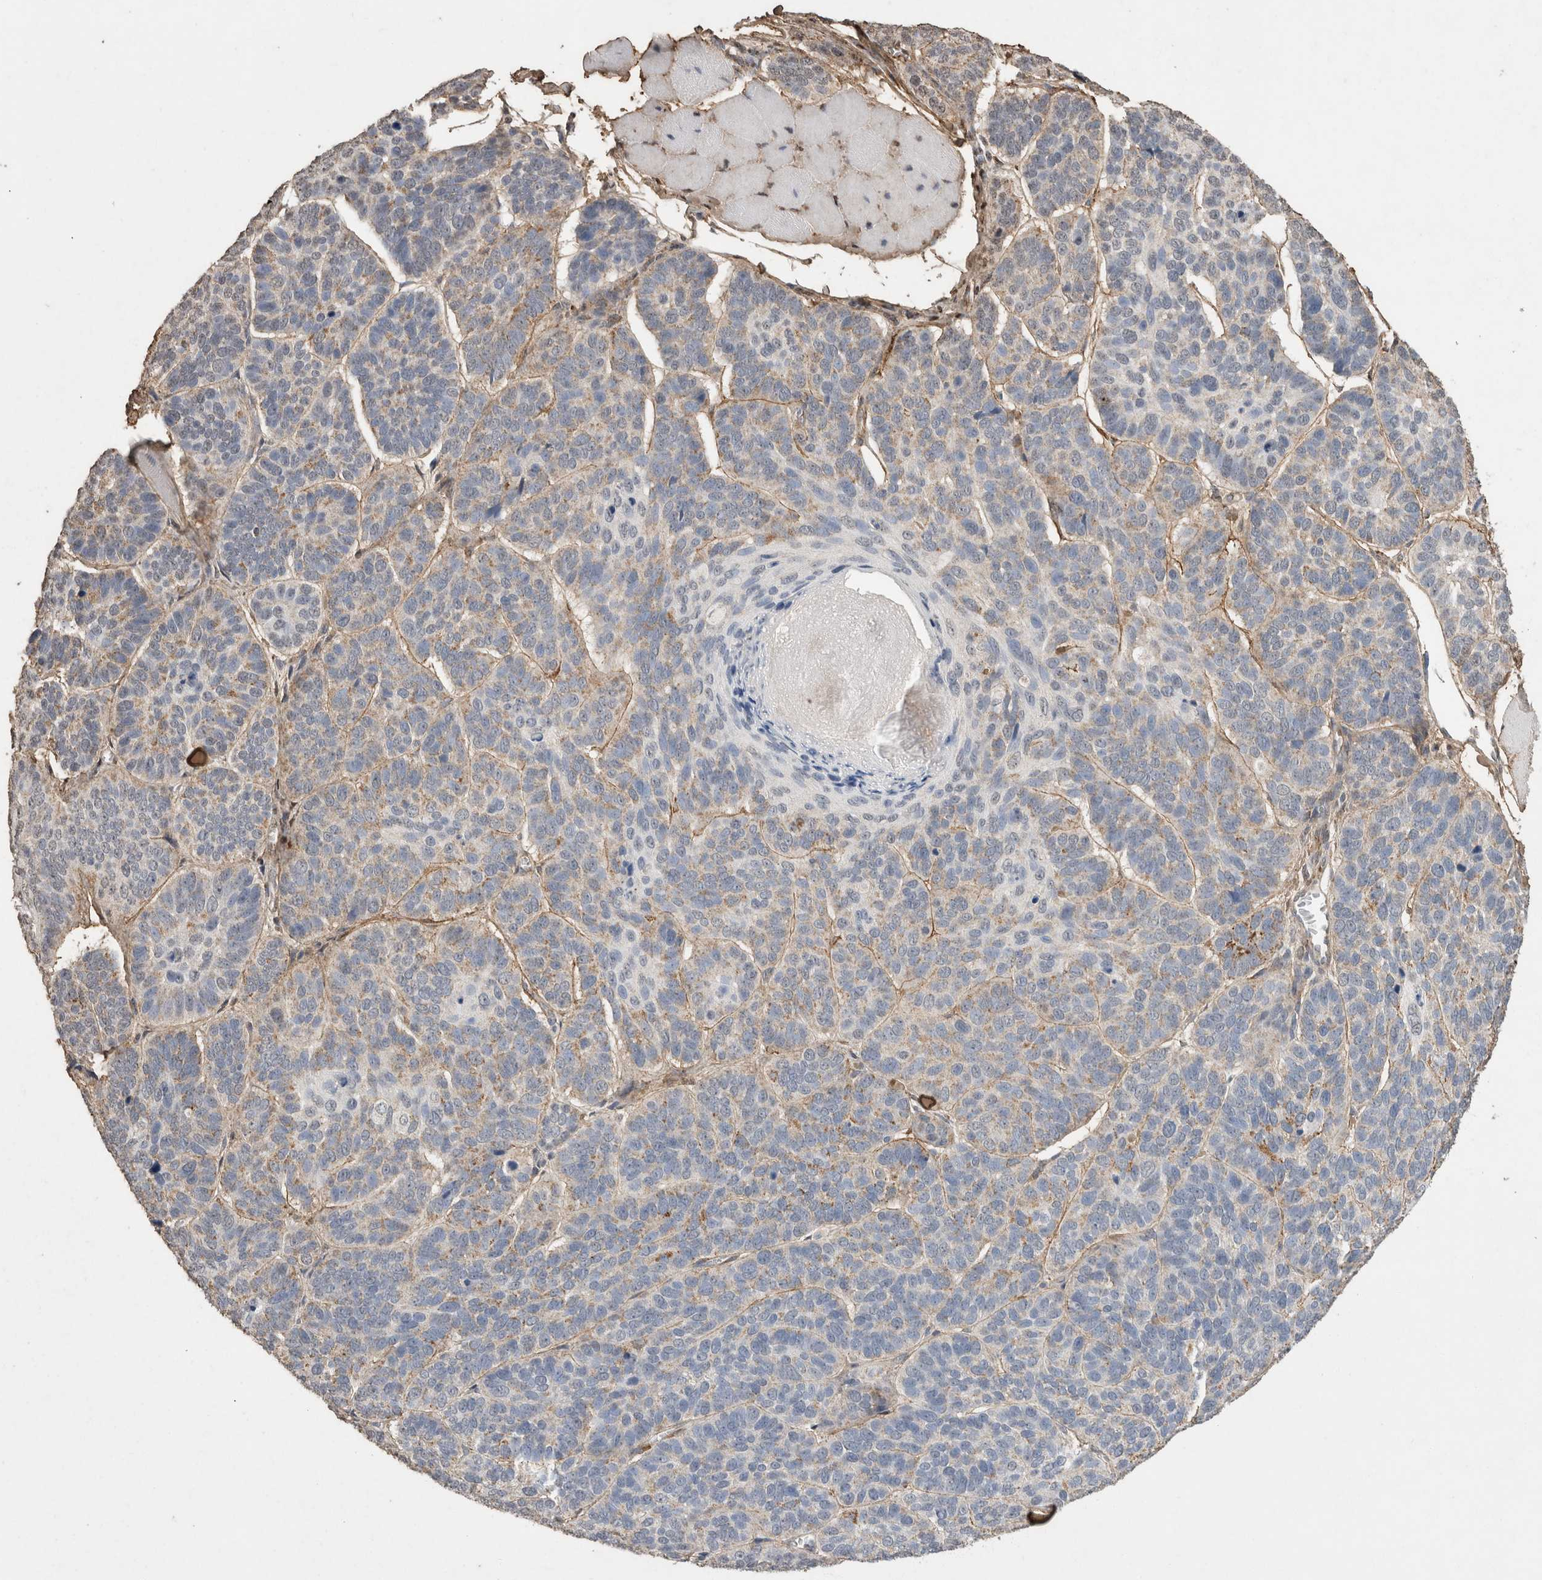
{"staining": {"intensity": "moderate", "quantity": "25%-75%", "location": "cytoplasmic/membranous"}, "tissue": "skin cancer", "cell_type": "Tumor cells", "image_type": "cancer", "snomed": [{"axis": "morphology", "description": "Basal cell carcinoma"}, {"axis": "topography", "description": "Skin"}], "caption": "IHC image of human skin cancer stained for a protein (brown), which exhibits medium levels of moderate cytoplasmic/membranous staining in approximately 25%-75% of tumor cells.", "gene": "C1QTNF5", "patient": {"sex": "male", "age": 62}}